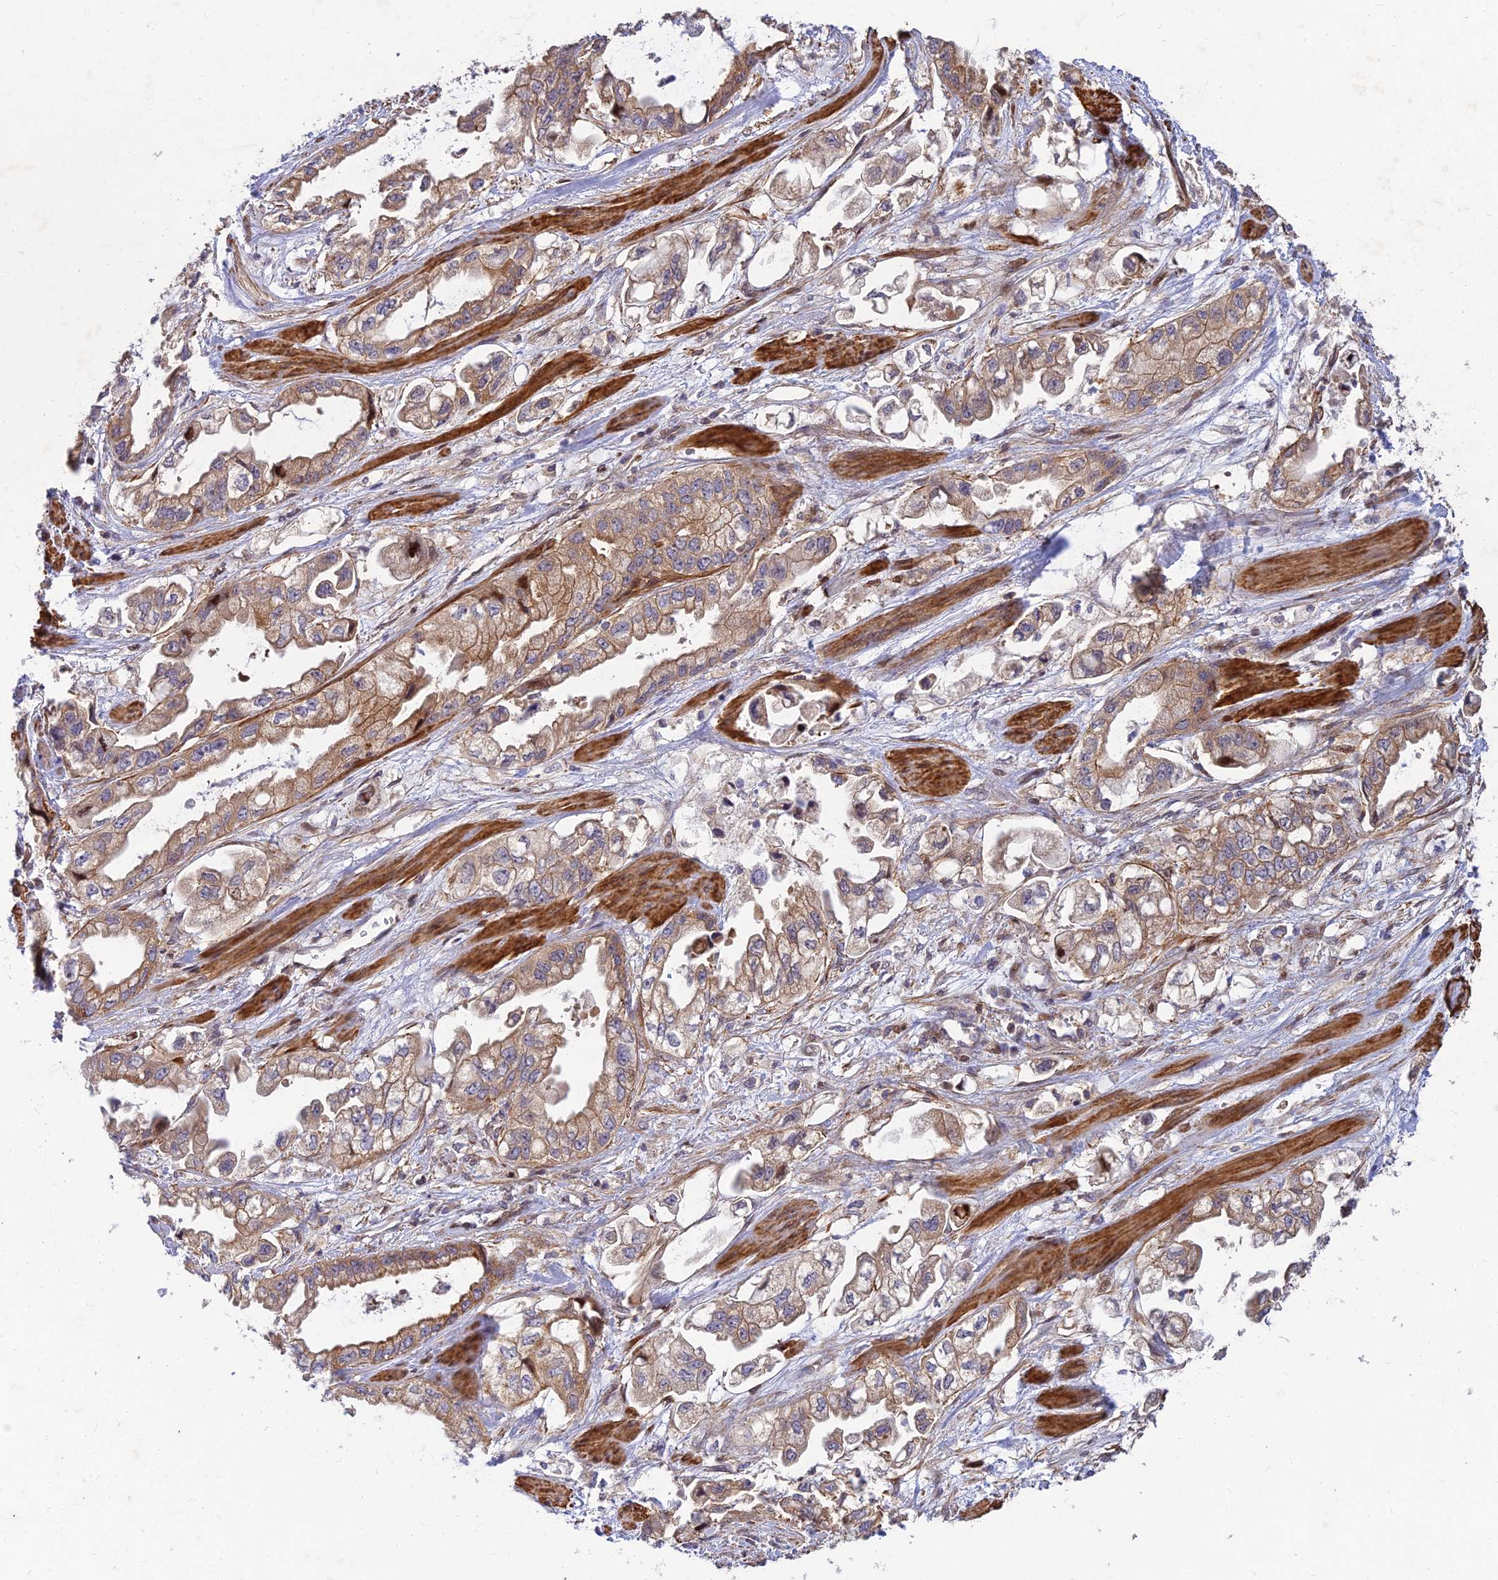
{"staining": {"intensity": "weak", "quantity": ">75%", "location": "cytoplasmic/membranous"}, "tissue": "stomach cancer", "cell_type": "Tumor cells", "image_type": "cancer", "snomed": [{"axis": "morphology", "description": "Adenocarcinoma, NOS"}, {"axis": "topography", "description": "Stomach"}], "caption": "Brown immunohistochemical staining in stomach cancer (adenocarcinoma) shows weak cytoplasmic/membranous staining in about >75% of tumor cells.", "gene": "RELCH", "patient": {"sex": "male", "age": 62}}